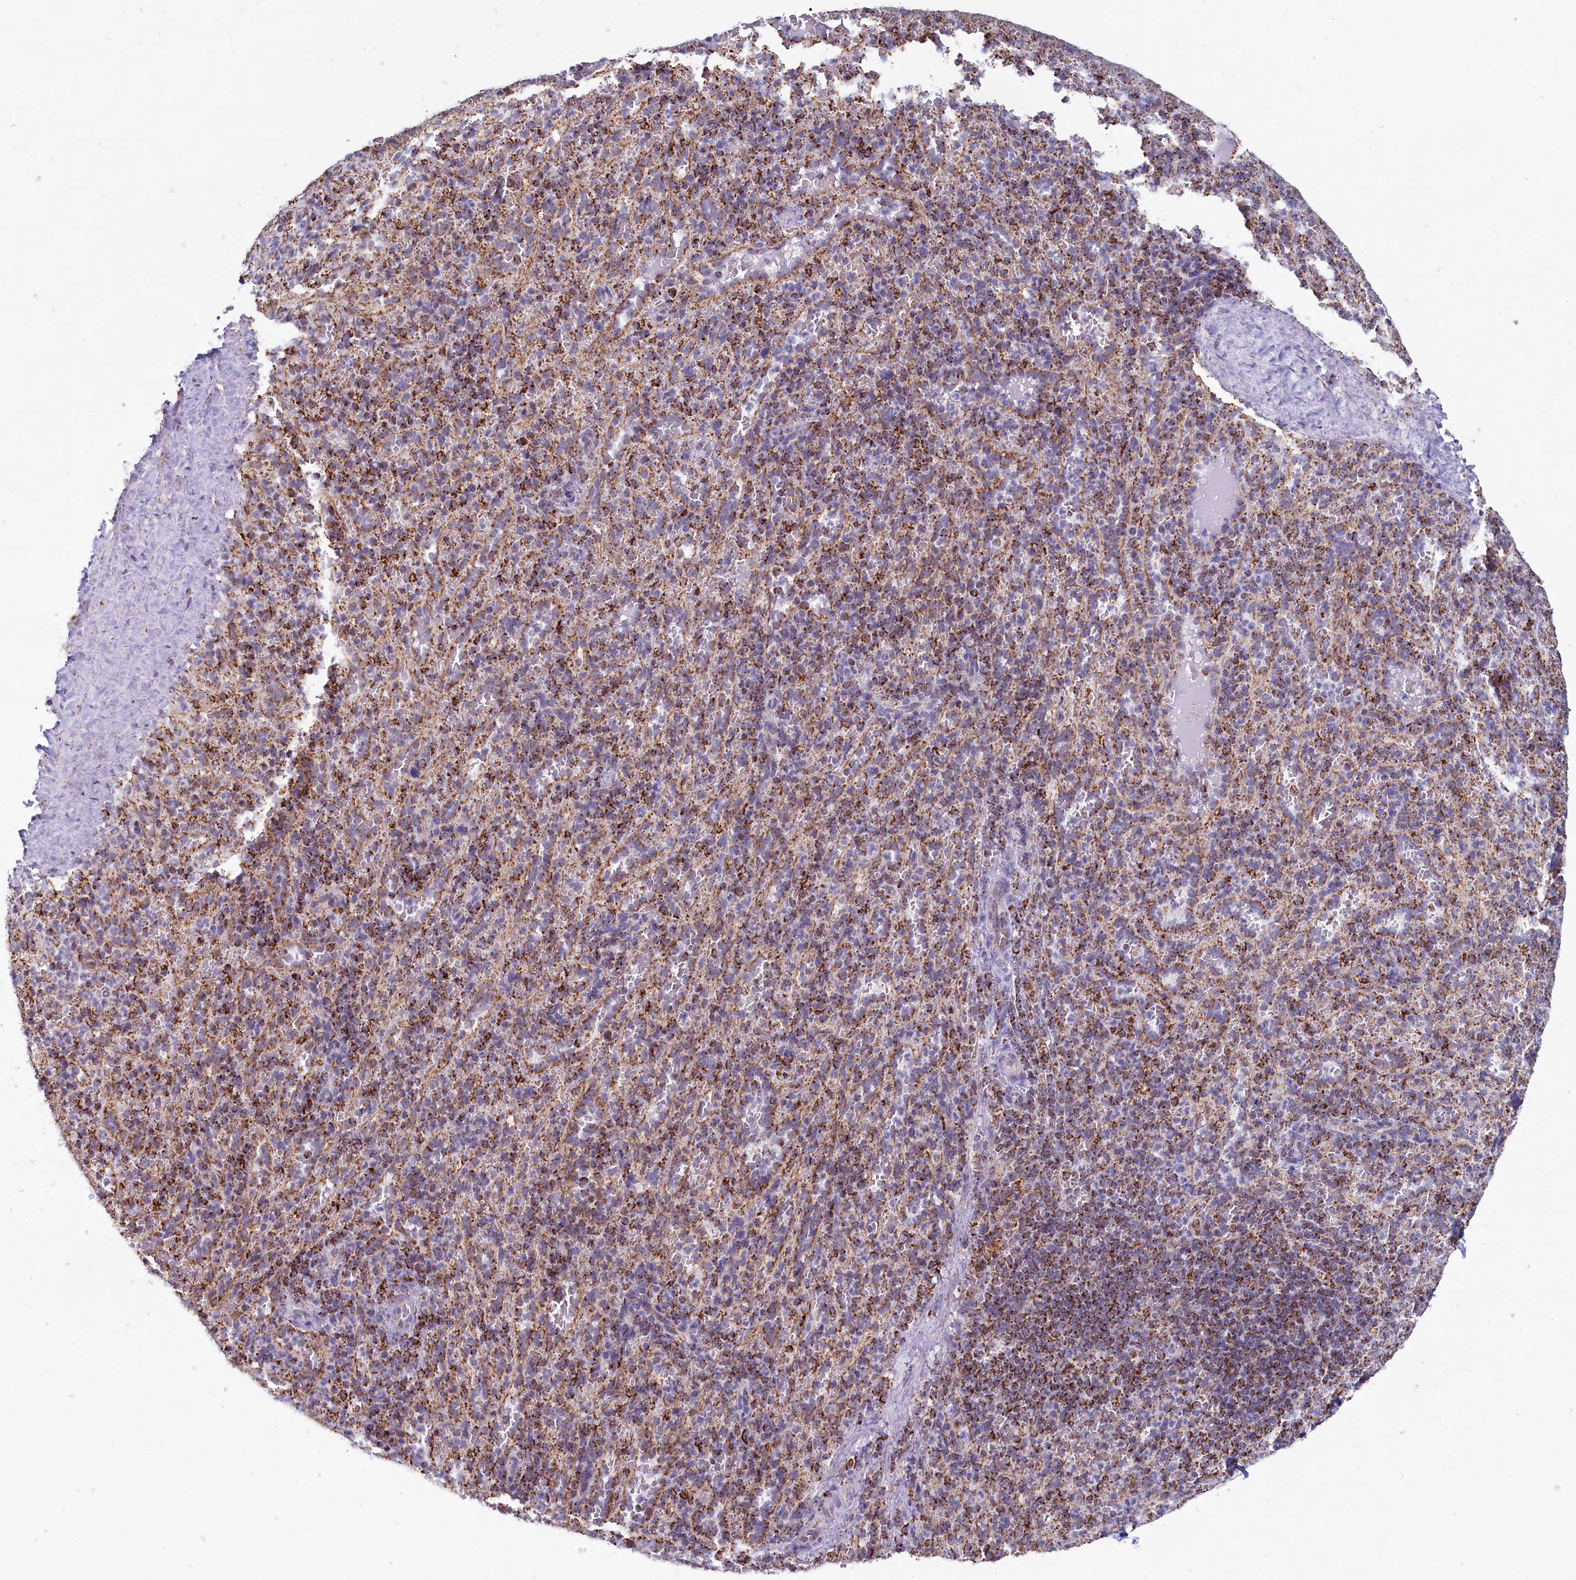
{"staining": {"intensity": "strong", "quantity": "25%-75%", "location": "cytoplasmic/membranous"}, "tissue": "spleen", "cell_type": "Cells in red pulp", "image_type": "normal", "snomed": [{"axis": "morphology", "description": "Normal tissue, NOS"}, {"axis": "topography", "description": "Spleen"}], "caption": "IHC (DAB) staining of normal human spleen exhibits strong cytoplasmic/membranous protein staining in about 25%-75% of cells in red pulp.", "gene": "C1D", "patient": {"sex": "female", "age": 21}}